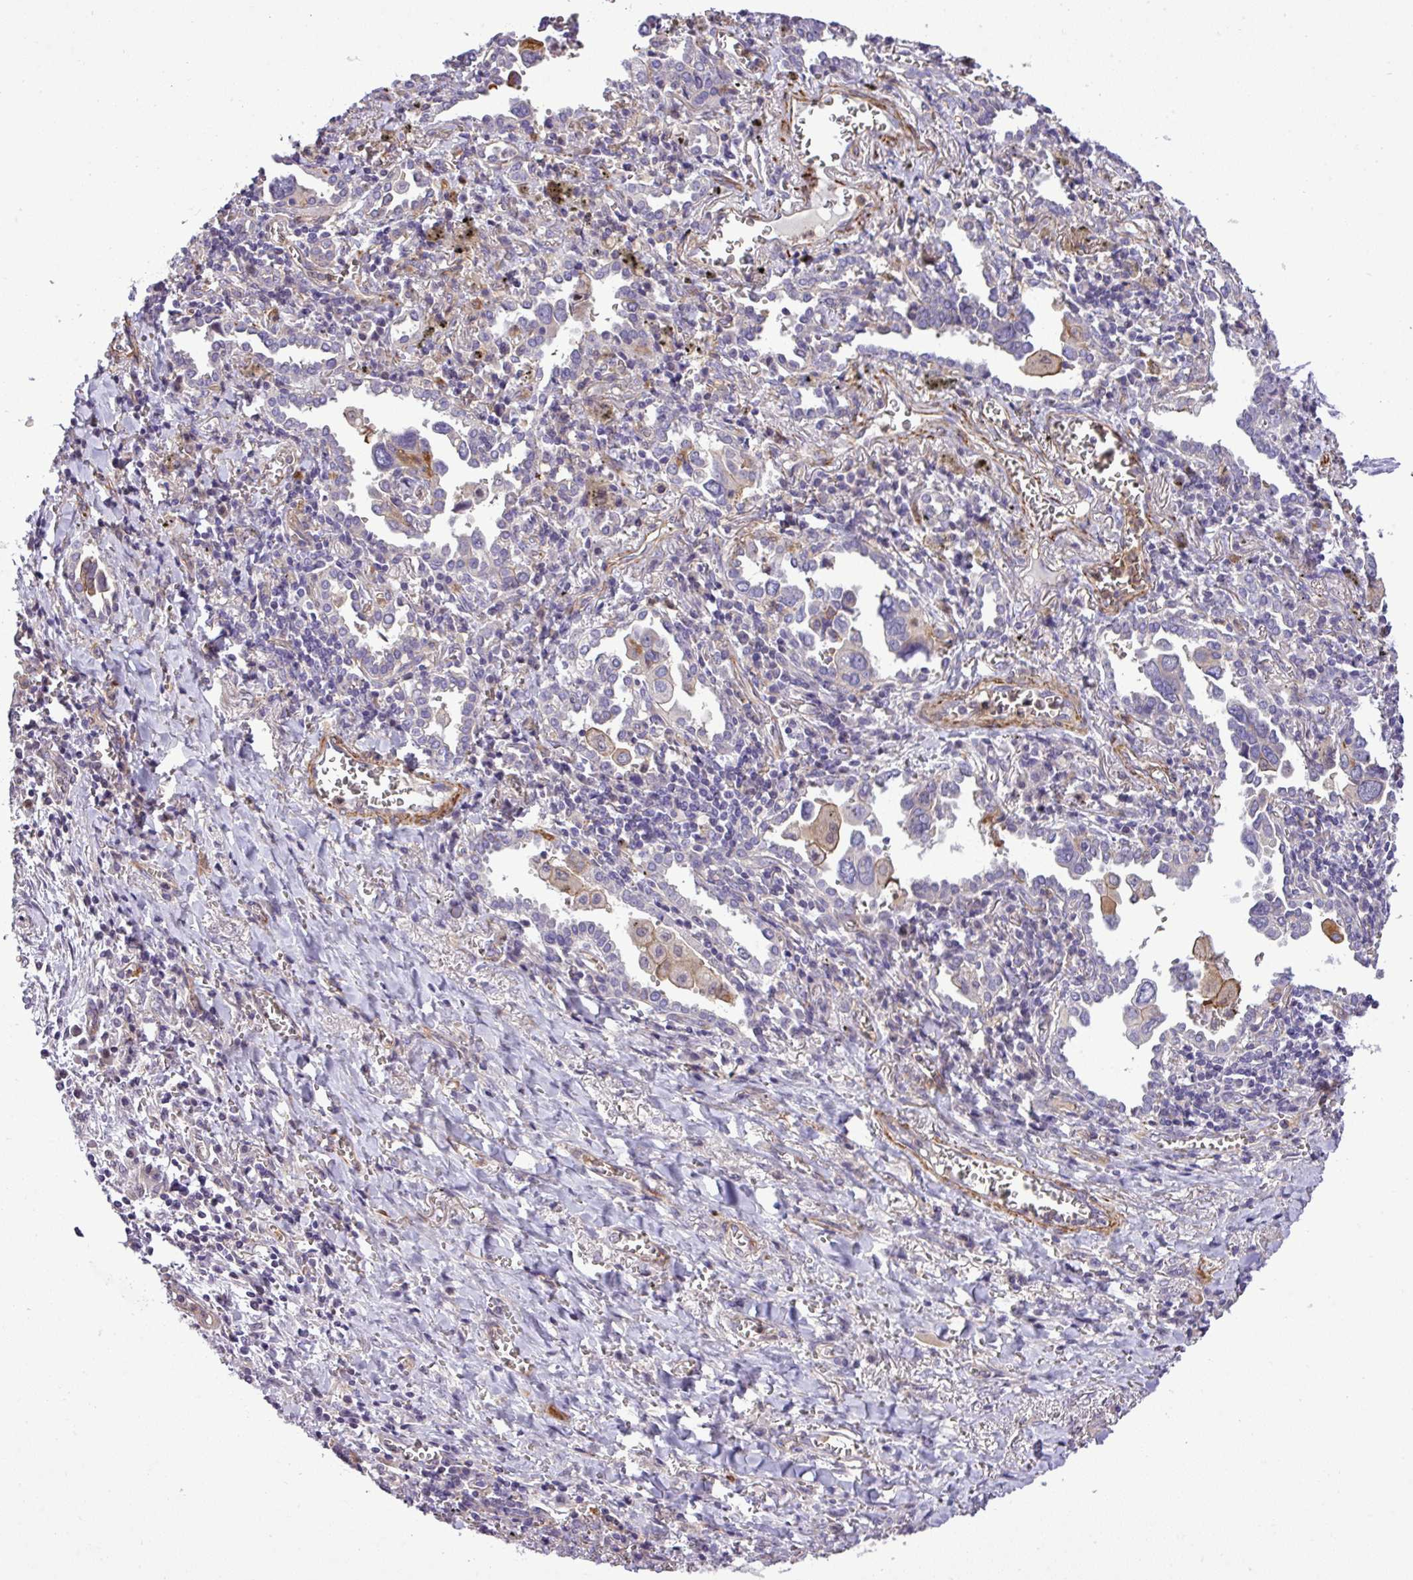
{"staining": {"intensity": "negative", "quantity": "none", "location": "none"}, "tissue": "lung cancer", "cell_type": "Tumor cells", "image_type": "cancer", "snomed": [{"axis": "morphology", "description": "Adenocarcinoma, NOS"}, {"axis": "topography", "description": "Lung"}], "caption": "High power microscopy histopathology image of an immunohistochemistry histopathology image of lung cancer, revealing no significant positivity in tumor cells.", "gene": "NBEAL2", "patient": {"sex": "male", "age": 76}}